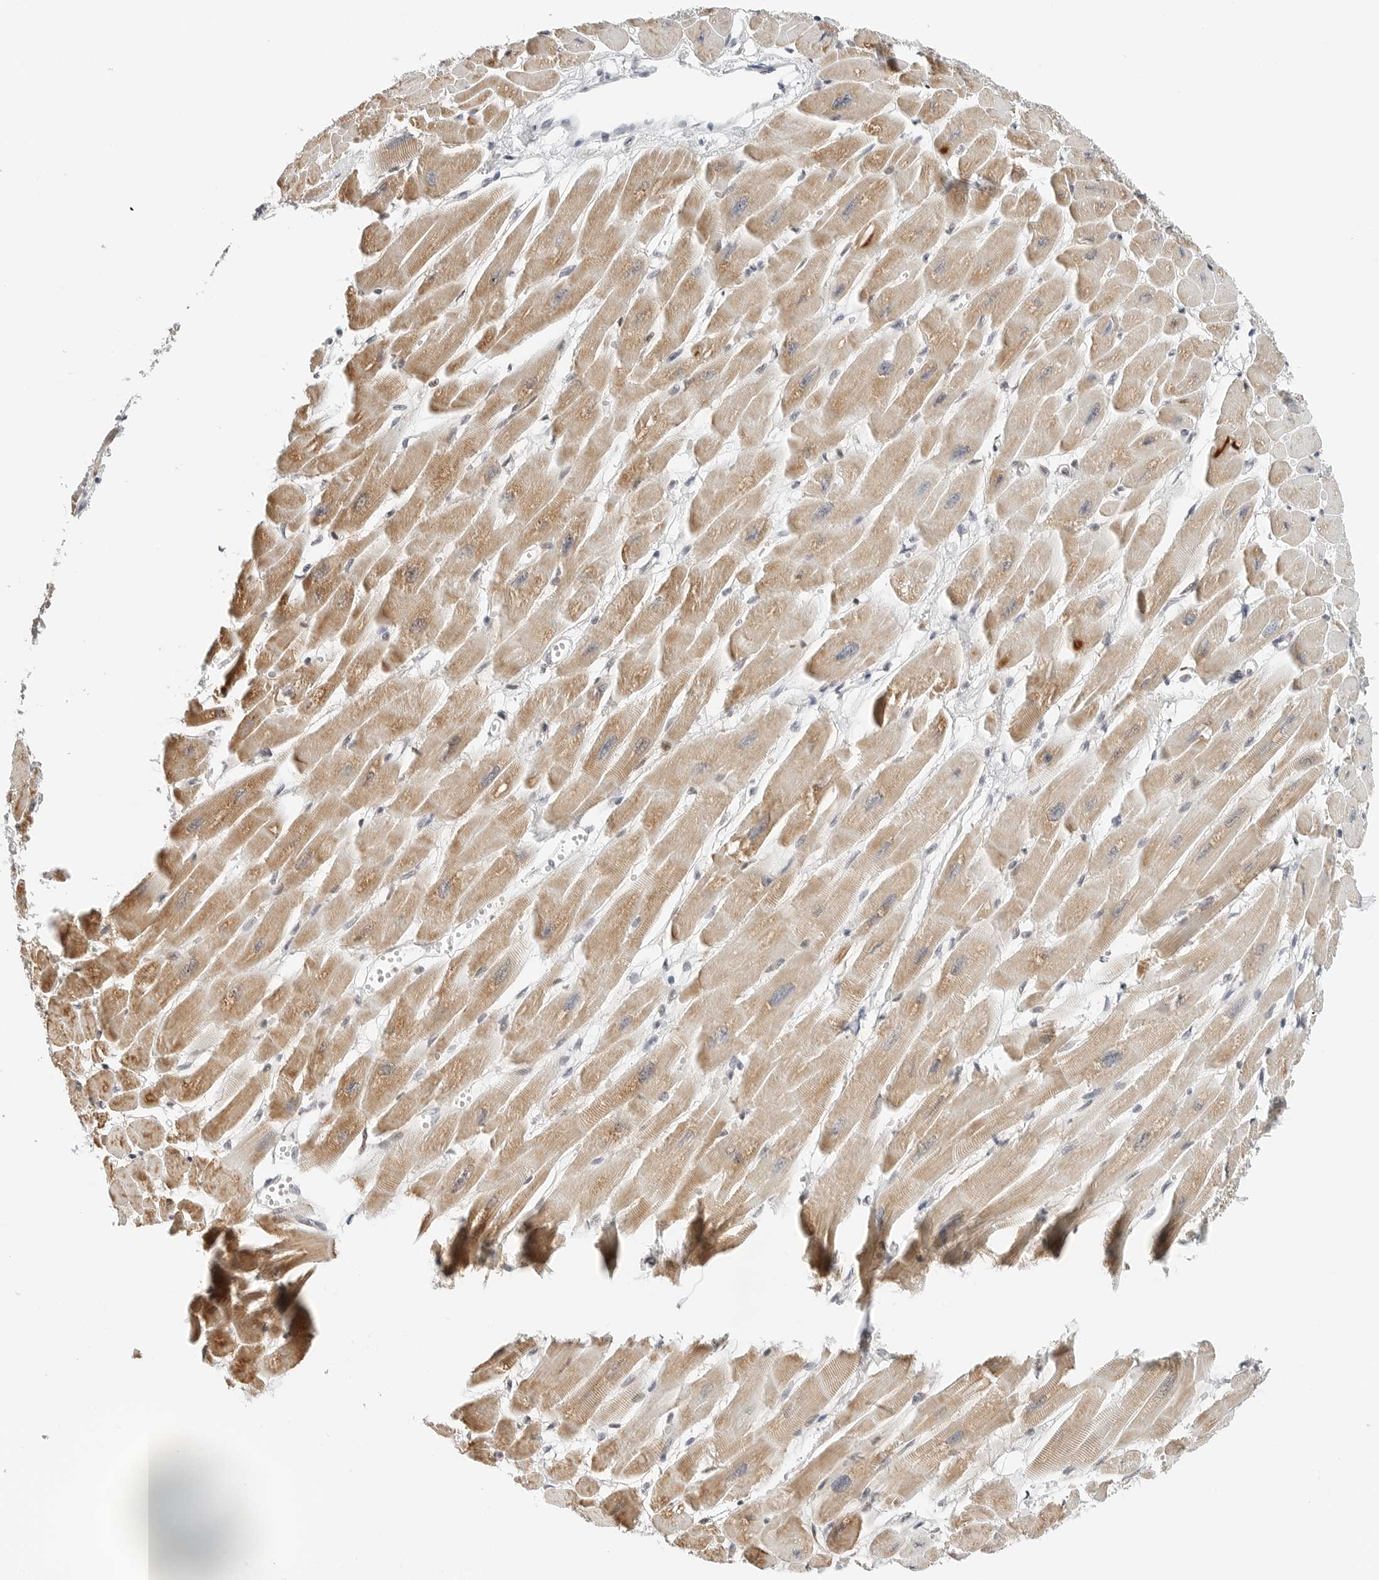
{"staining": {"intensity": "weak", "quantity": ">75%", "location": "cytoplasmic/membranous"}, "tissue": "heart muscle", "cell_type": "Cardiomyocytes", "image_type": "normal", "snomed": [{"axis": "morphology", "description": "Normal tissue, NOS"}, {"axis": "topography", "description": "Heart"}], "caption": "DAB immunohistochemical staining of normal human heart muscle demonstrates weak cytoplasmic/membranous protein expression in approximately >75% of cardiomyocytes.", "gene": "RIMKLA", "patient": {"sex": "female", "age": 54}}